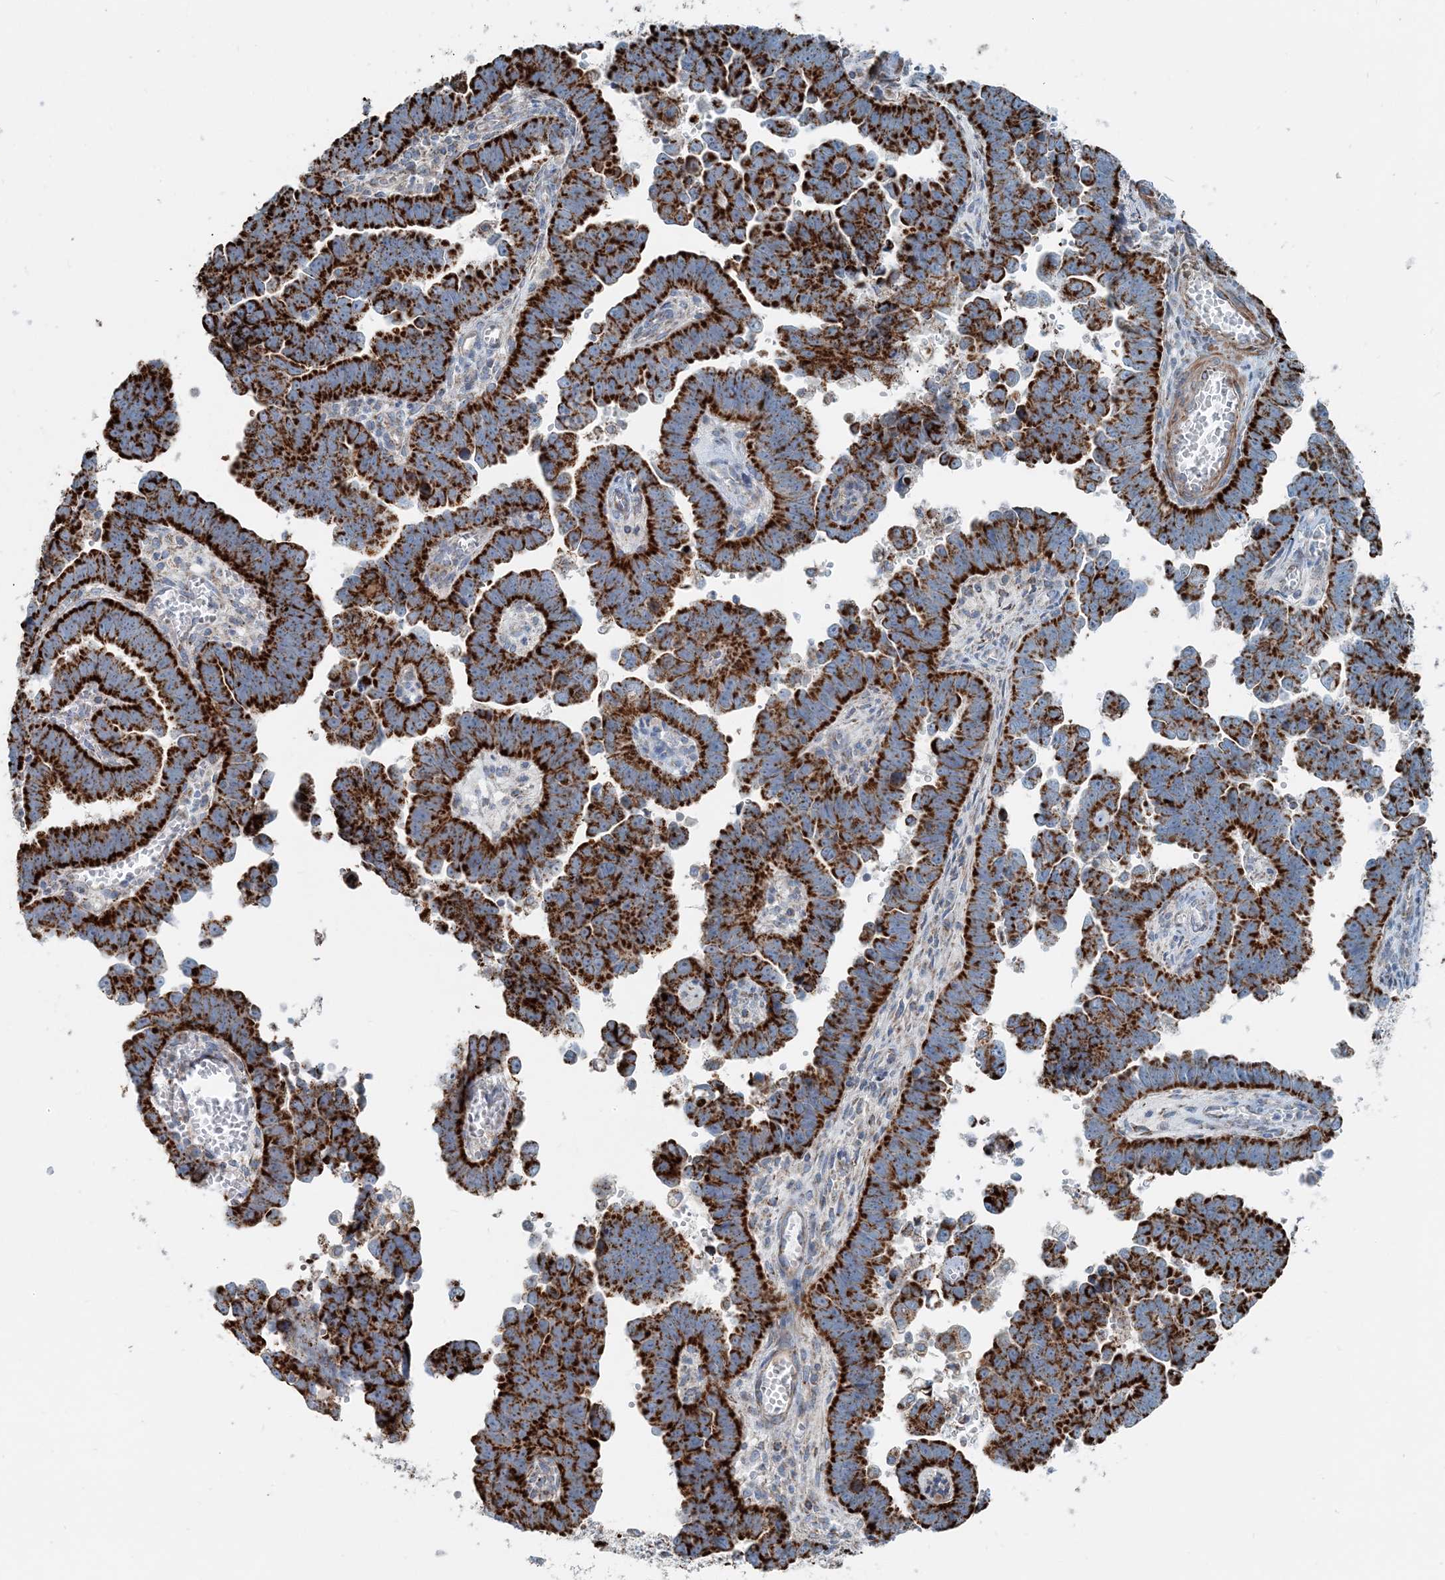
{"staining": {"intensity": "strong", "quantity": ">75%", "location": "cytoplasmic/membranous"}, "tissue": "endometrial cancer", "cell_type": "Tumor cells", "image_type": "cancer", "snomed": [{"axis": "morphology", "description": "Adenocarcinoma, NOS"}, {"axis": "topography", "description": "Endometrium"}], "caption": "Brown immunohistochemical staining in human endometrial adenocarcinoma displays strong cytoplasmic/membranous positivity in approximately >75% of tumor cells. (DAB IHC, brown staining for protein, blue staining for nuclei).", "gene": "INTU", "patient": {"sex": "female", "age": 75}}